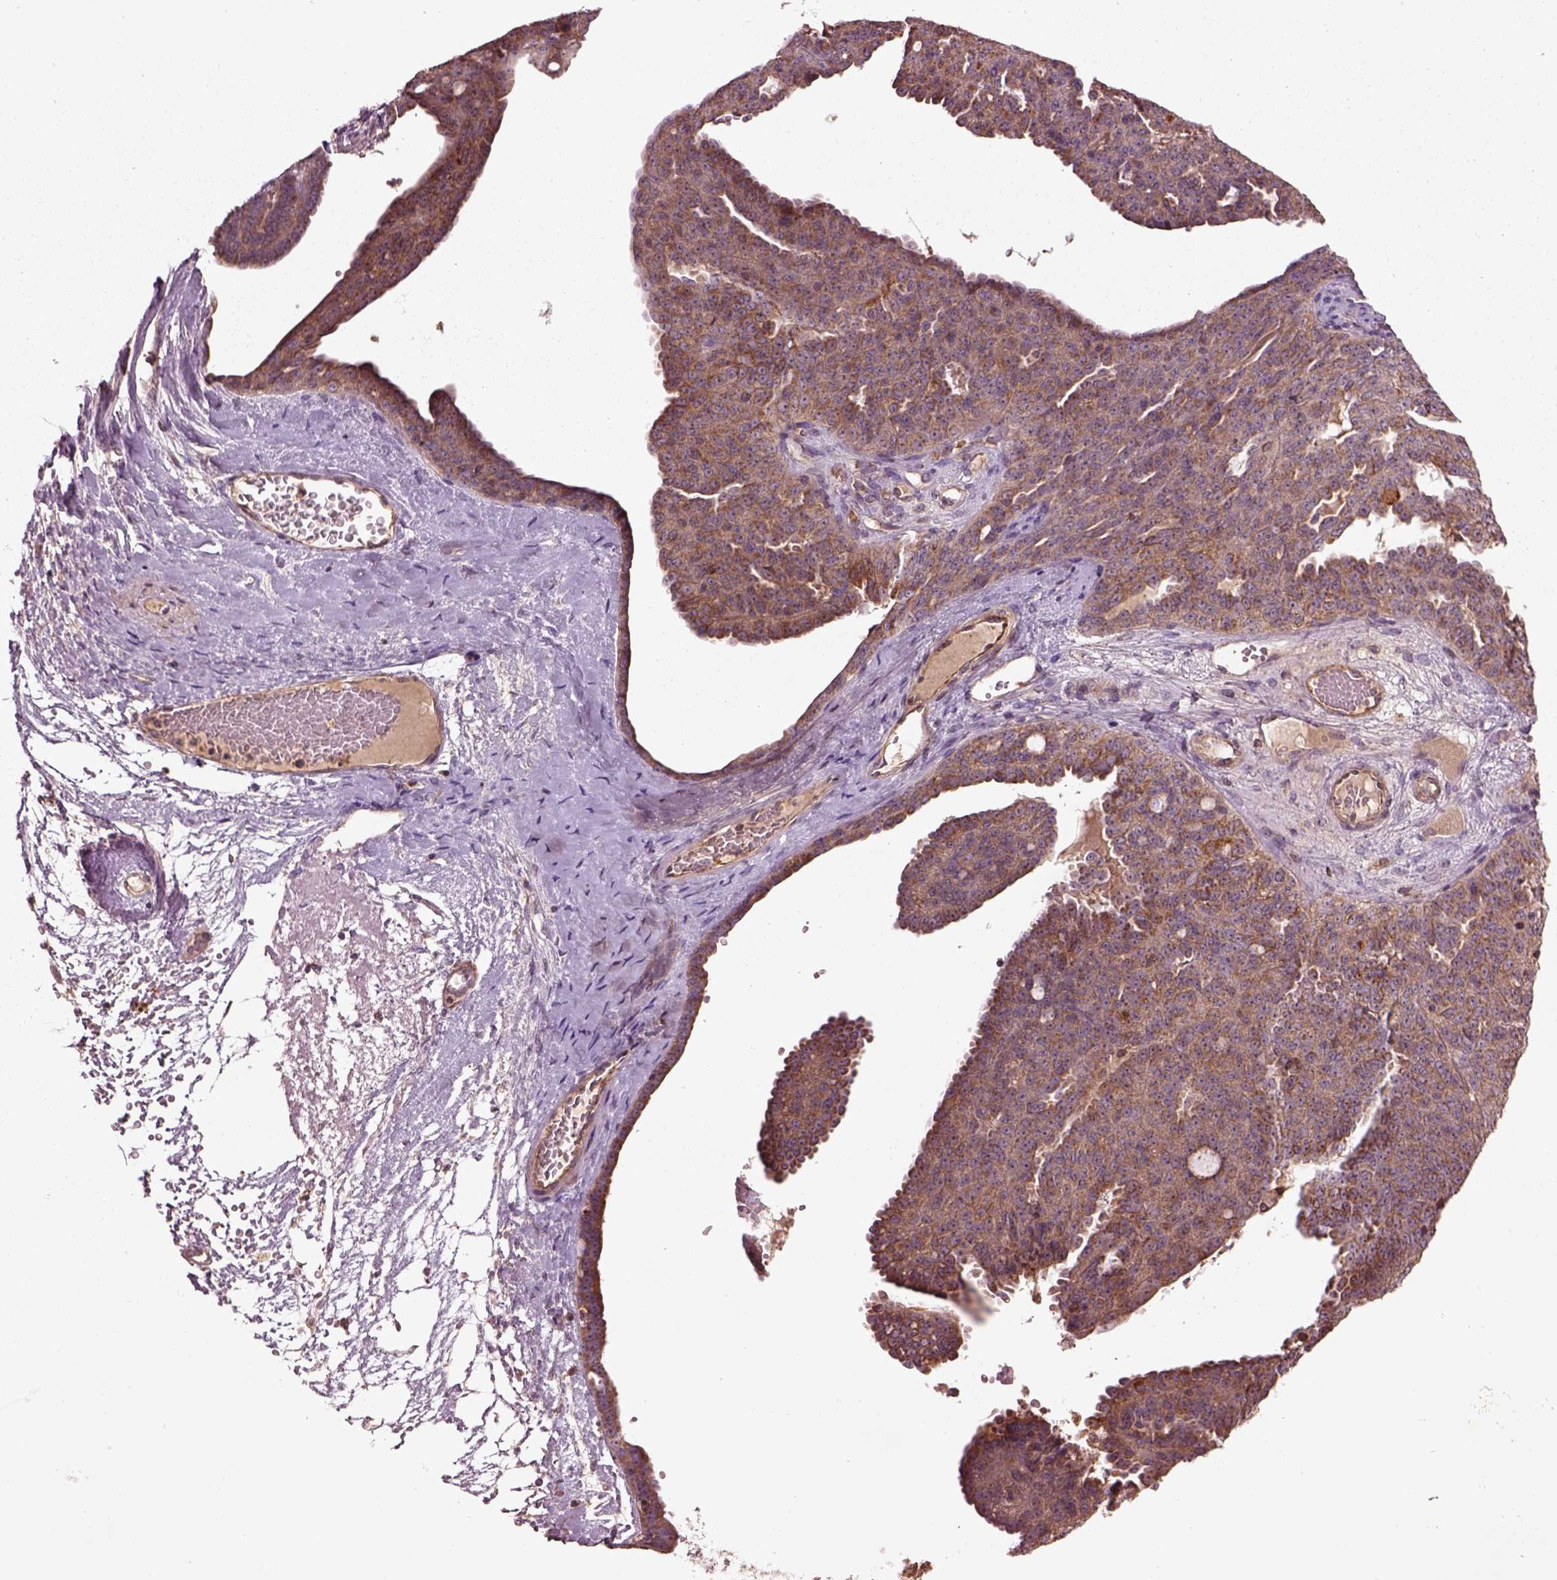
{"staining": {"intensity": "moderate", "quantity": ">75%", "location": "cytoplasmic/membranous"}, "tissue": "ovarian cancer", "cell_type": "Tumor cells", "image_type": "cancer", "snomed": [{"axis": "morphology", "description": "Cystadenocarcinoma, serous, NOS"}, {"axis": "topography", "description": "Ovary"}], "caption": "A brown stain shows moderate cytoplasmic/membranous expression of a protein in human serous cystadenocarcinoma (ovarian) tumor cells. The staining is performed using DAB (3,3'-diaminobenzidine) brown chromogen to label protein expression. The nuclei are counter-stained blue using hematoxylin.", "gene": "SLC25A5", "patient": {"sex": "female", "age": 71}}